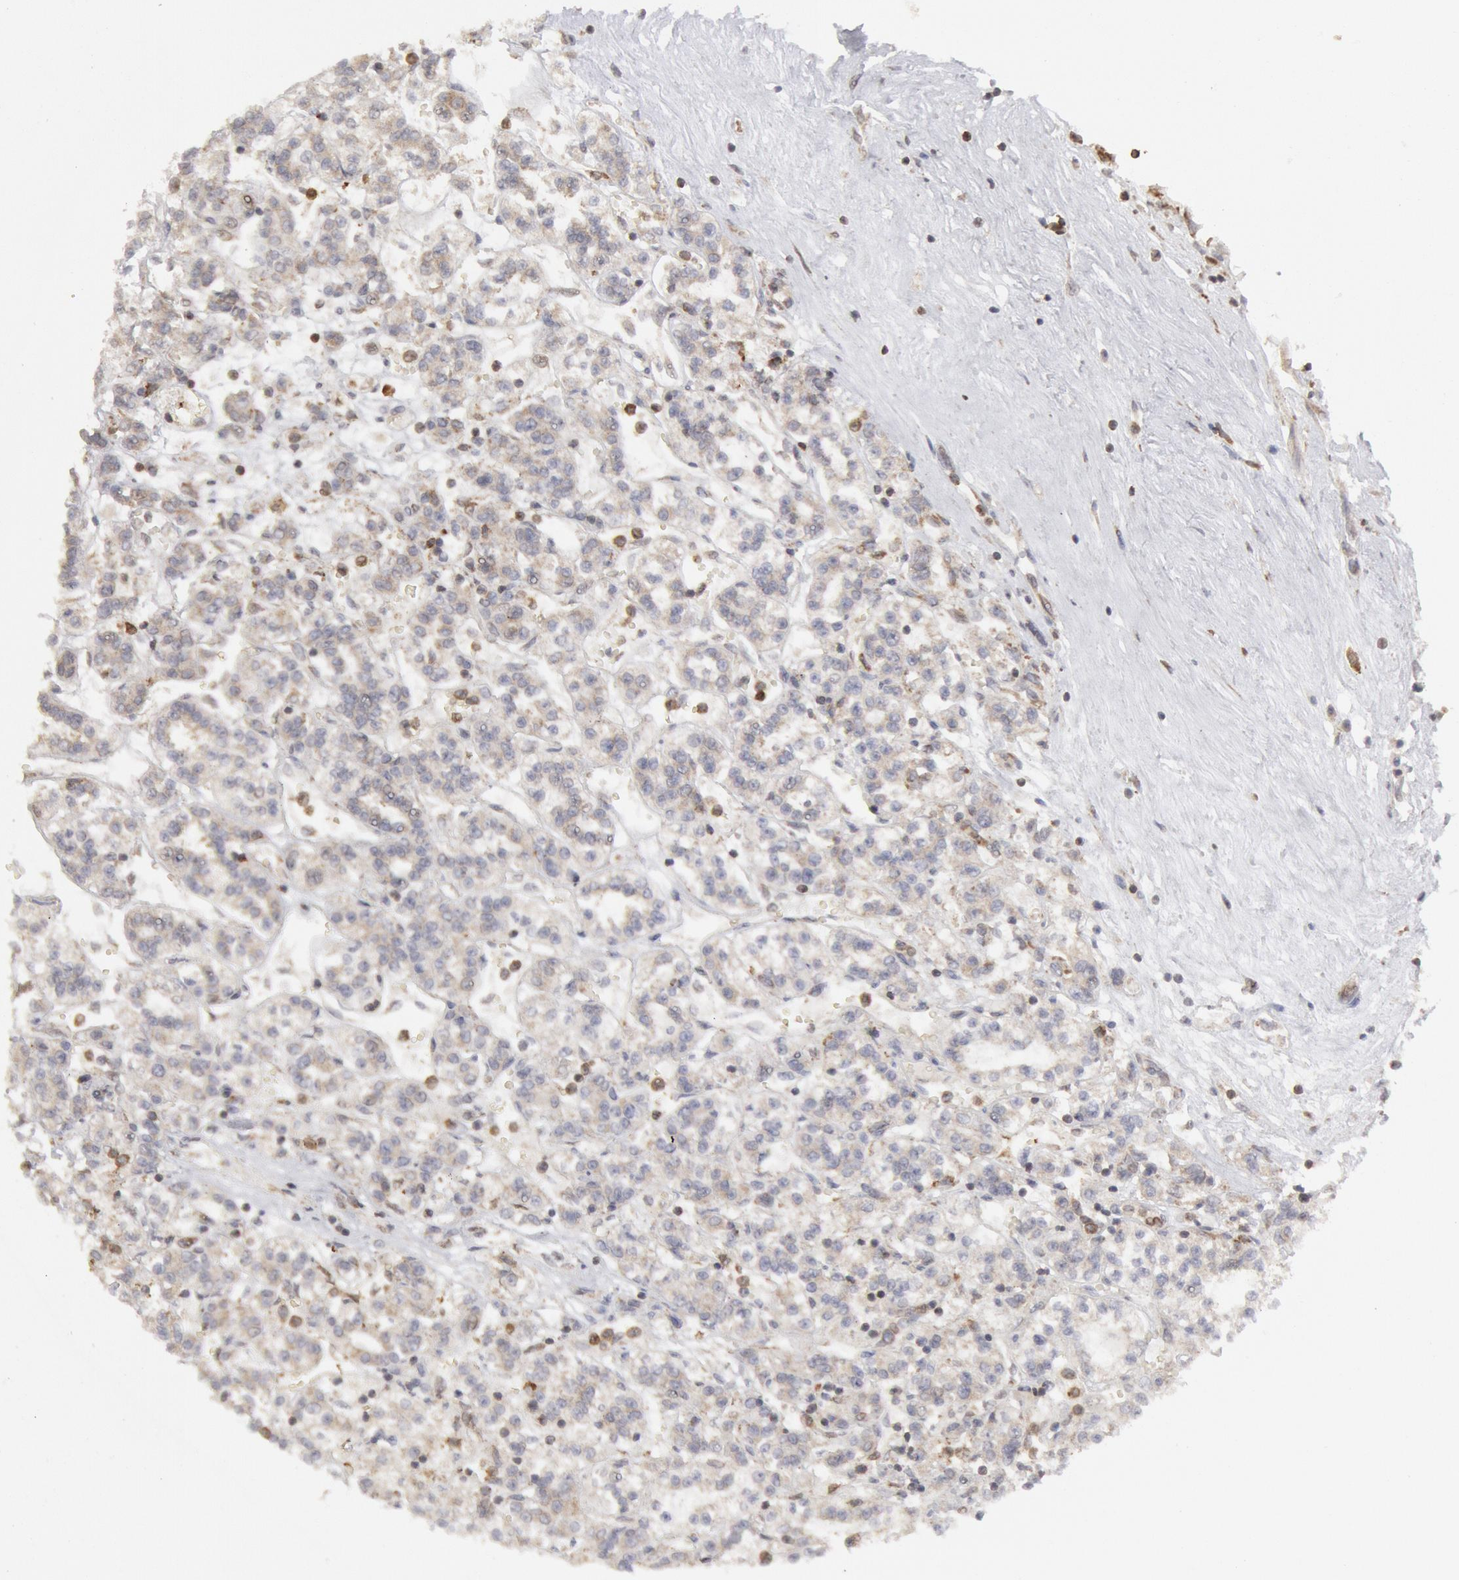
{"staining": {"intensity": "weak", "quantity": "<25%", "location": "cytoplasmic/membranous"}, "tissue": "renal cancer", "cell_type": "Tumor cells", "image_type": "cancer", "snomed": [{"axis": "morphology", "description": "Adenocarcinoma, NOS"}, {"axis": "topography", "description": "Kidney"}], "caption": "Tumor cells show no significant expression in adenocarcinoma (renal). The staining is performed using DAB brown chromogen with nuclei counter-stained in using hematoxylin.", "gene": "OSBPL8", "patient": {"sex": "female", "age": 76}}